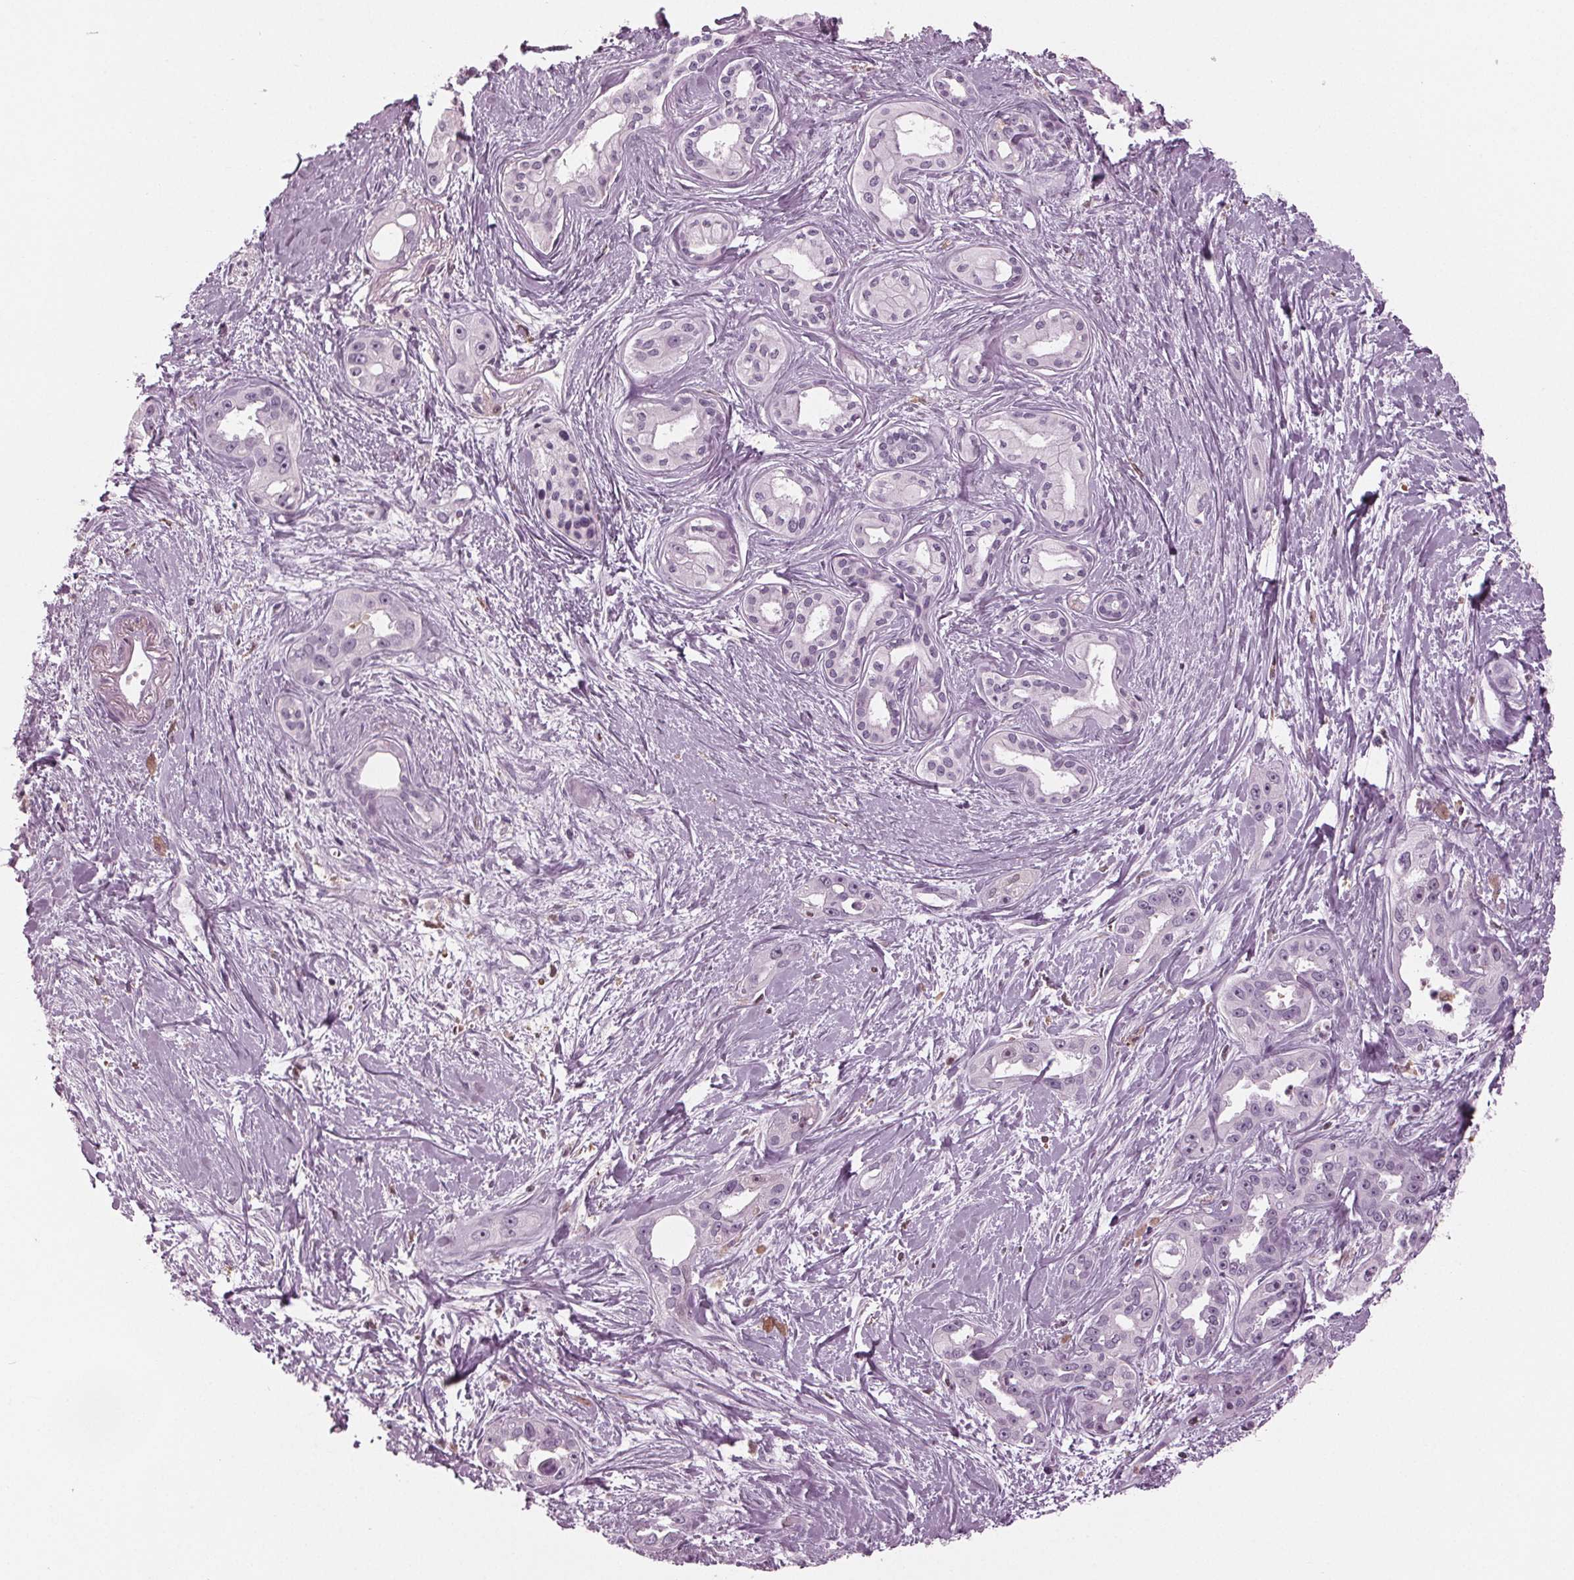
{"staining": {"intensity": "negative", "quantity": "none", "location": "none"}, "tissue": "pancreatic cancer", "cell_type": "Tumor cells", "image_type": "cancer", "snomed": [{"axis": "morphology", "description": "Adenocarcinoma, NOS"}, {"axis": "topography", "description": "Pancreas"}], "caption": "Immunohistochemistry (IHC) photomicrograph of pancreatic adenocarcinoma stained for a protein (brown), which demonstrates no expression in tumor cells. (Brightfield microscopy of DAB IHC at high magnification).", "gene": "BTLA", "patient": {"sex": "female", "age": 50}}